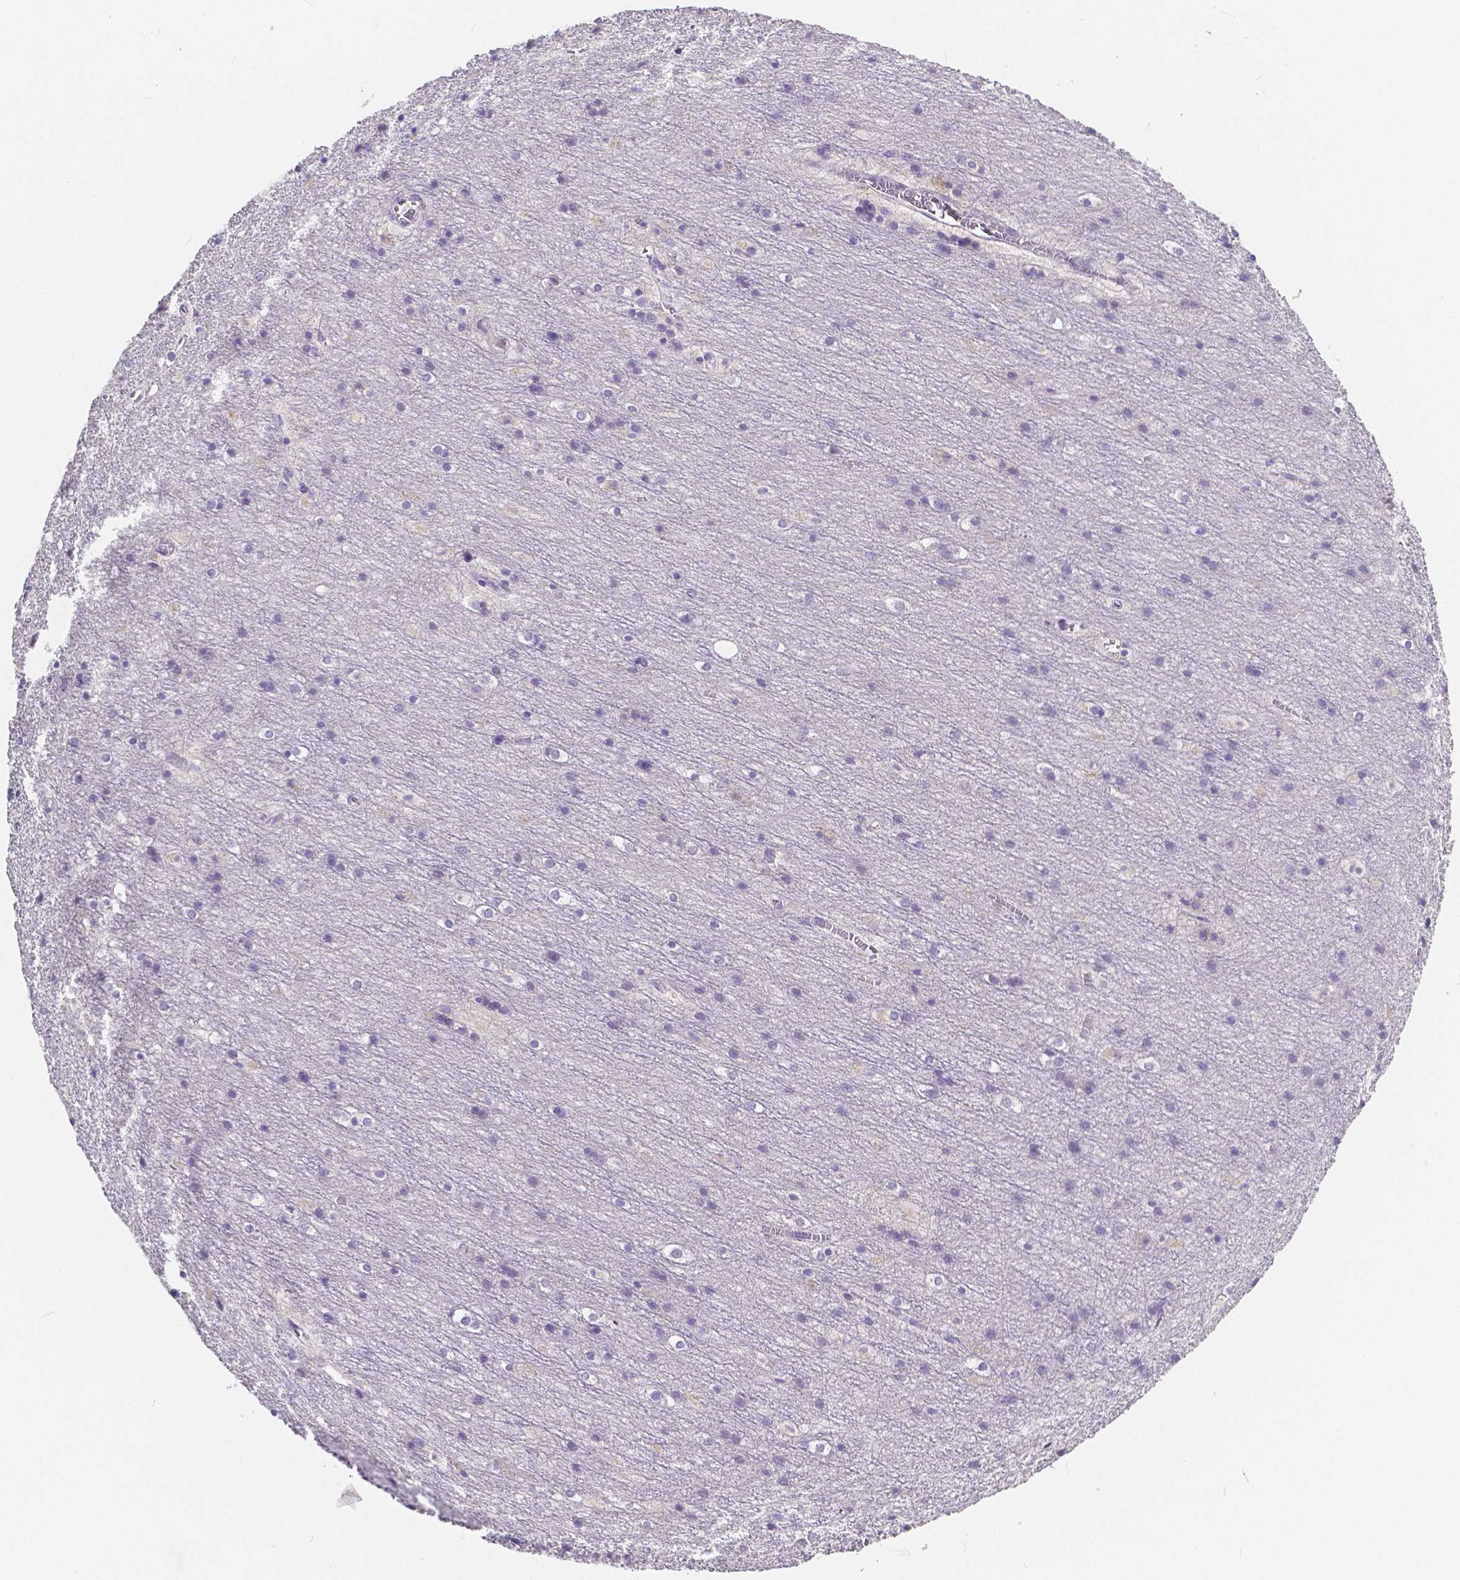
{"staining": {"intensity": "negative", "quantity": "none", "location": "none"}, "tissue": "cerebellum", "cell_type": "Cells in granular layer", "image_type": "normal", "snomed": [{"axis": "morphology", "description": "Normal tissue, NOS"}, {"axis": "topography", "description": "Cerebellum"}], "caption": "Protein analysis of benign cerebellum demonstrates no significant positivity in cells in granular layer.", "gene": "ACP5", "patient": {"sex": "male", "age": 70}}